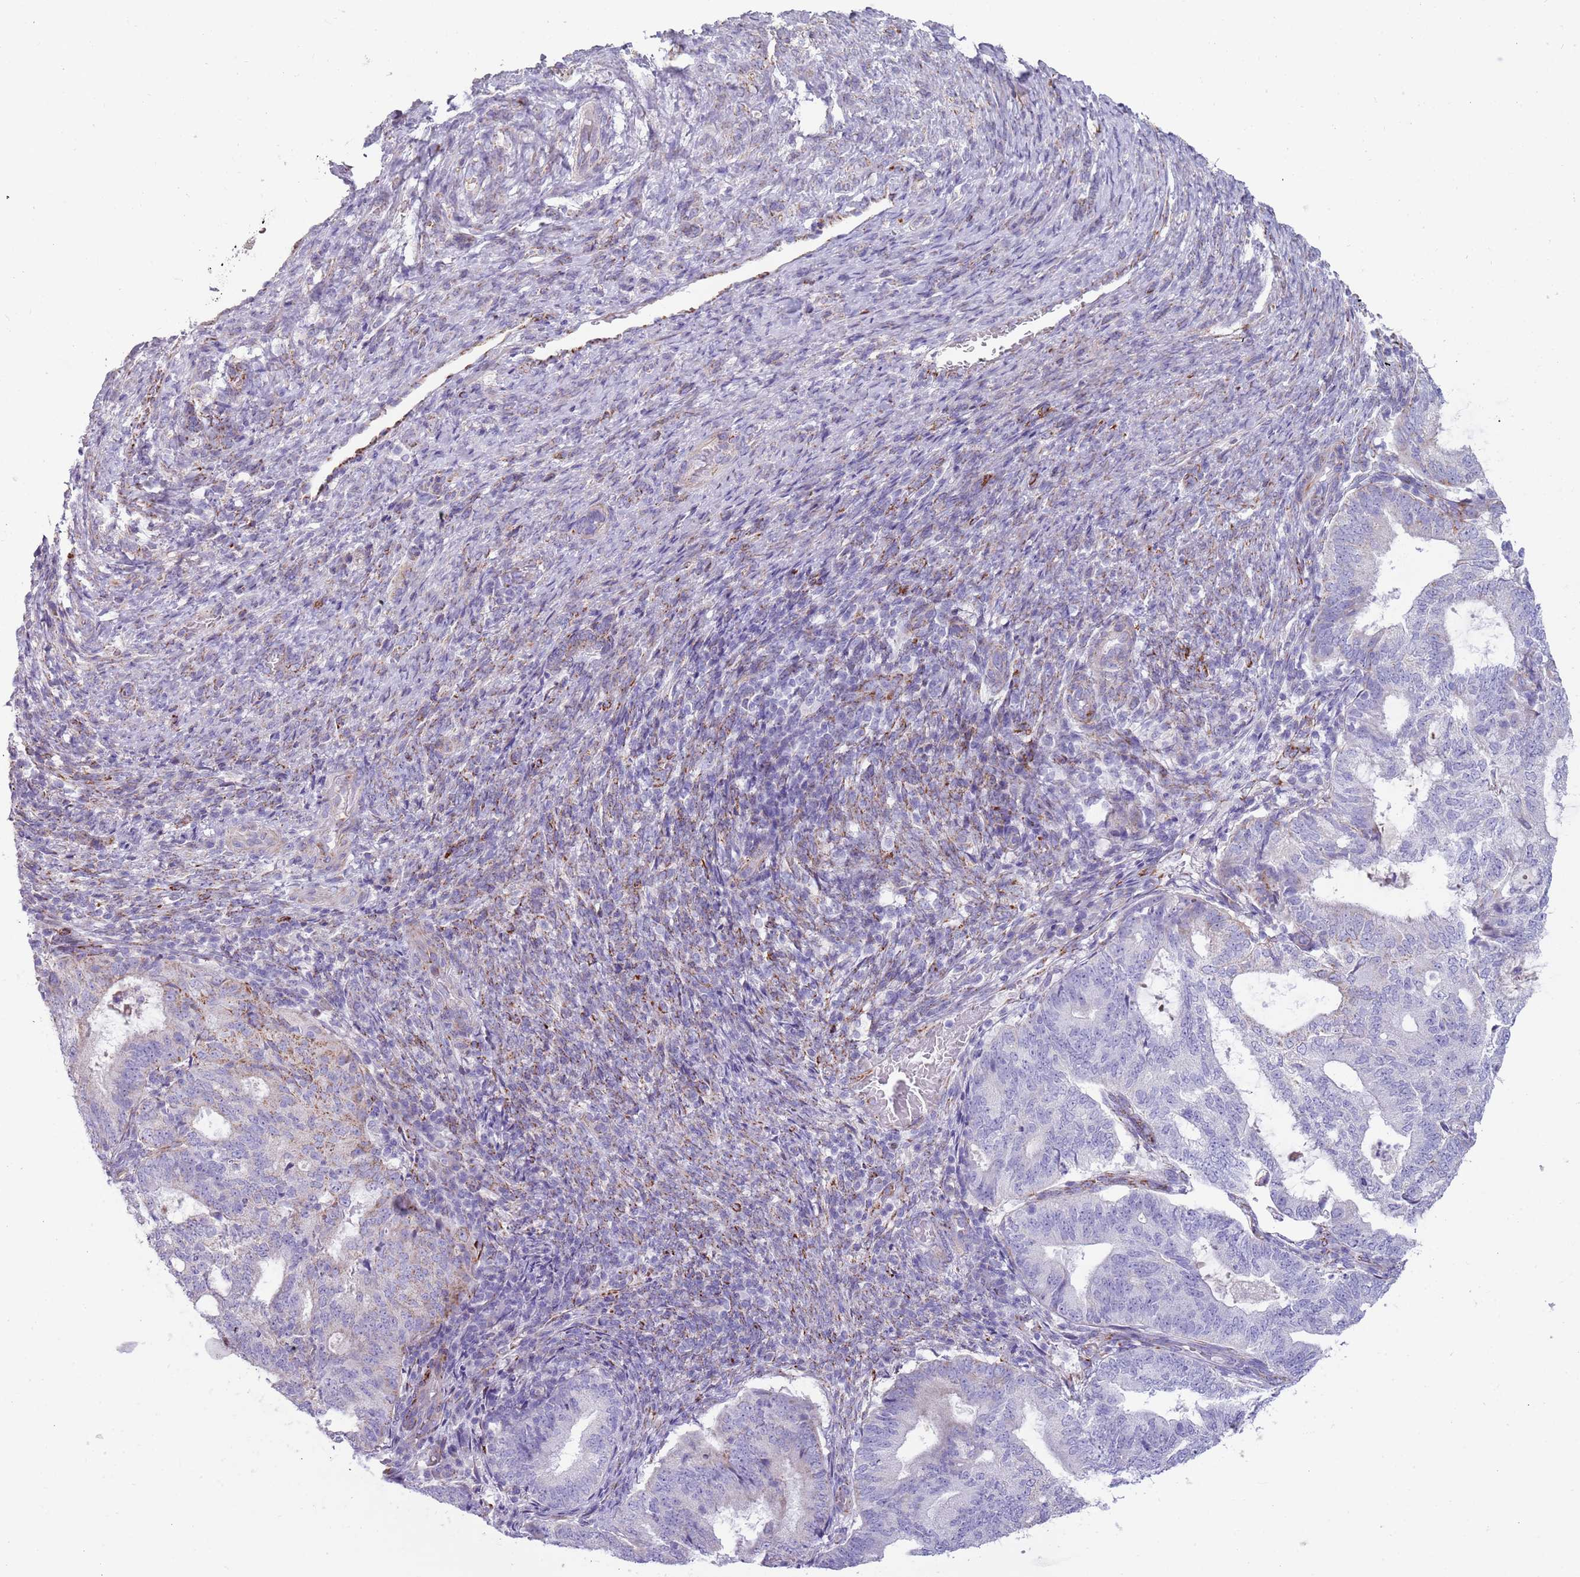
{"staining": {"intensity": "negative", "quantity": "none", "location": "none"}, "tissue": "endometrial cancer", "cell_type": "Tumor cells", "image_type": "cancer", "snomed": [{"axis": "morphology", "description": "Adenocarcinoma, NOS"}, {"axis": "topography", "description": "Endometrium"}], "caption": "DAB (3,3'-diaminobenzidine) immunohistochemical staining of human adenocarcinoma (endometrial) exhibits no significant positivity in tumor cells.", "gene": "RNF222", "patient": {"sex": "female", "age": 70}}